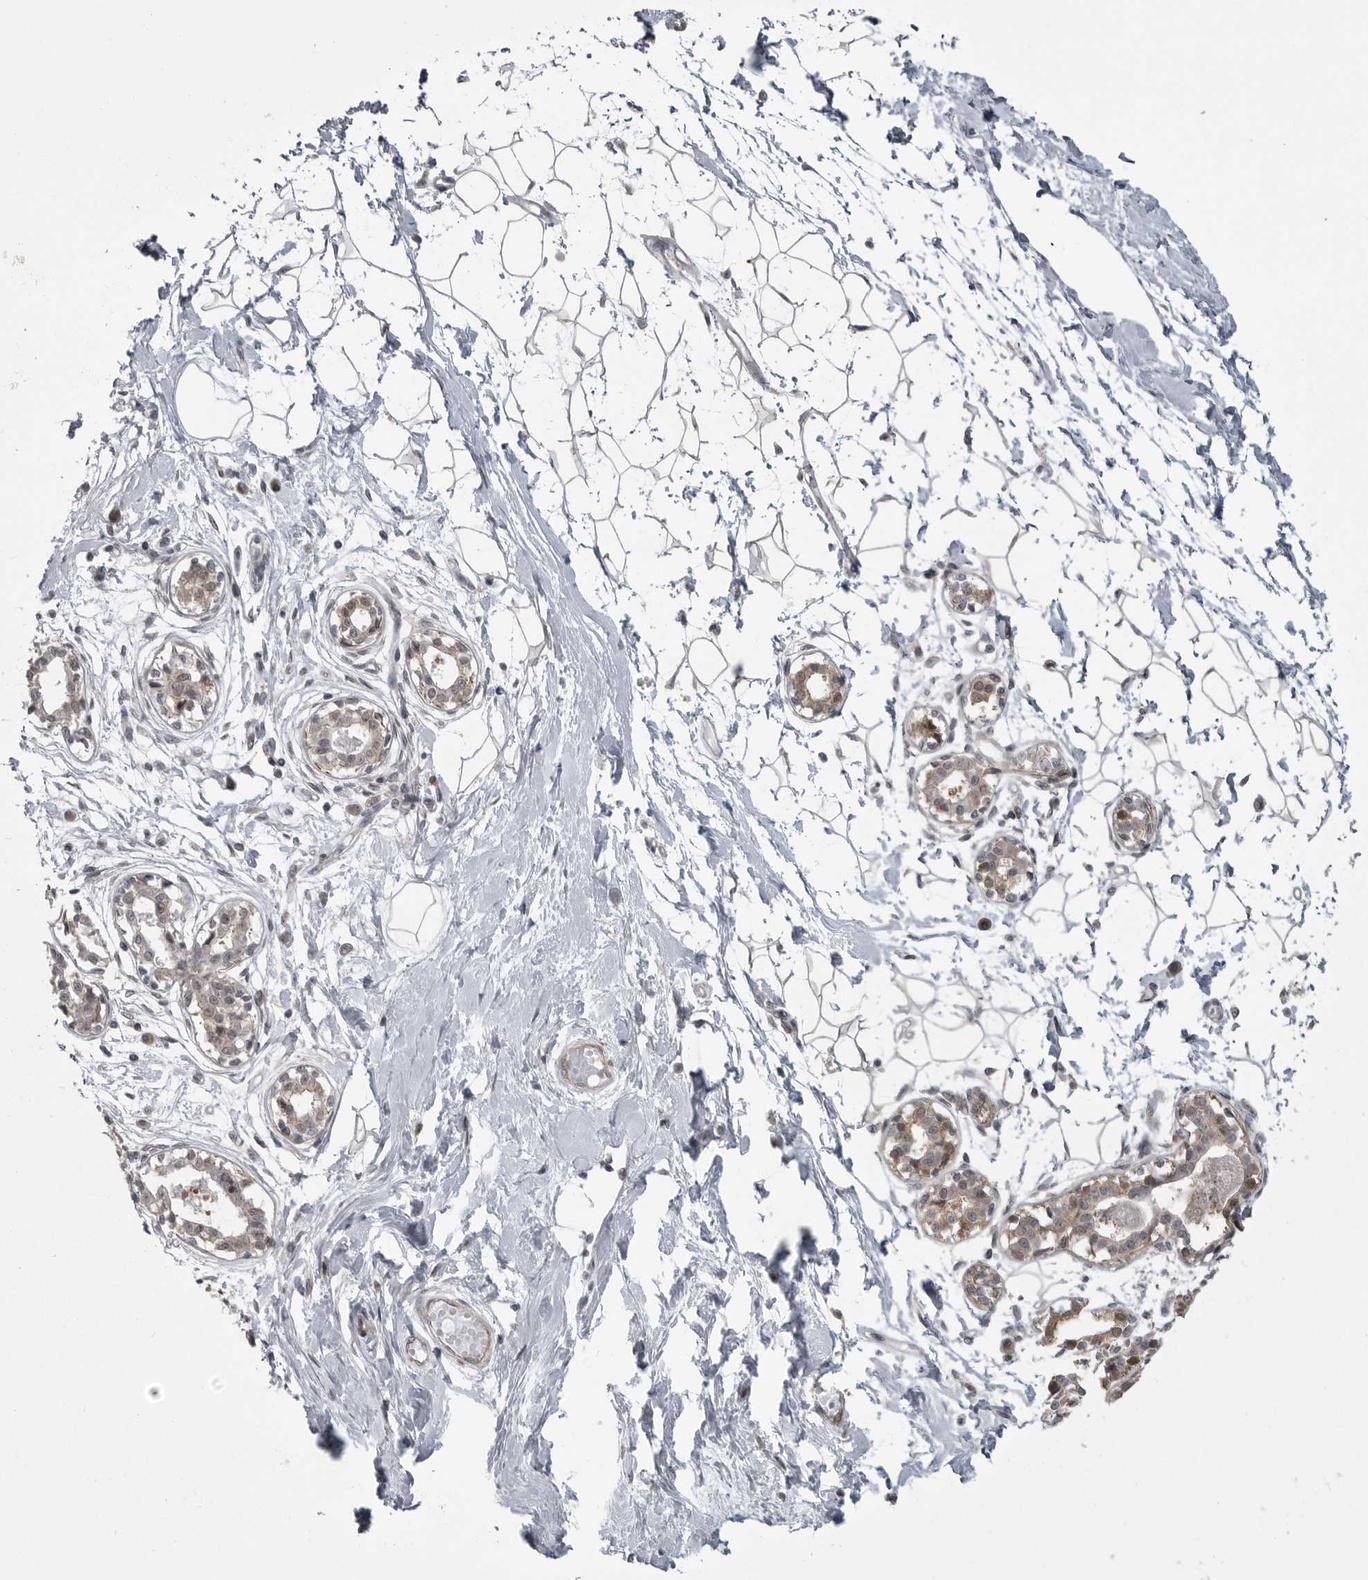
{"staining": {"intensity": "negative", "quantity": "none", "location": "none"}, "tissue": "breast", "cell_type": "Adipocytes", "image_type": "normal", "snomed": [{"axis": "morphology", "description": "Normal tissue, NOS"}, {"axis": "topography", "description": "Breast"}], "caption": "IHC image of normal human breast stained for a protein (brown), which displays no staining in adipocytes.", "gene": "PPP1R9A", "patient": {"sex": "female", "age": 45}}